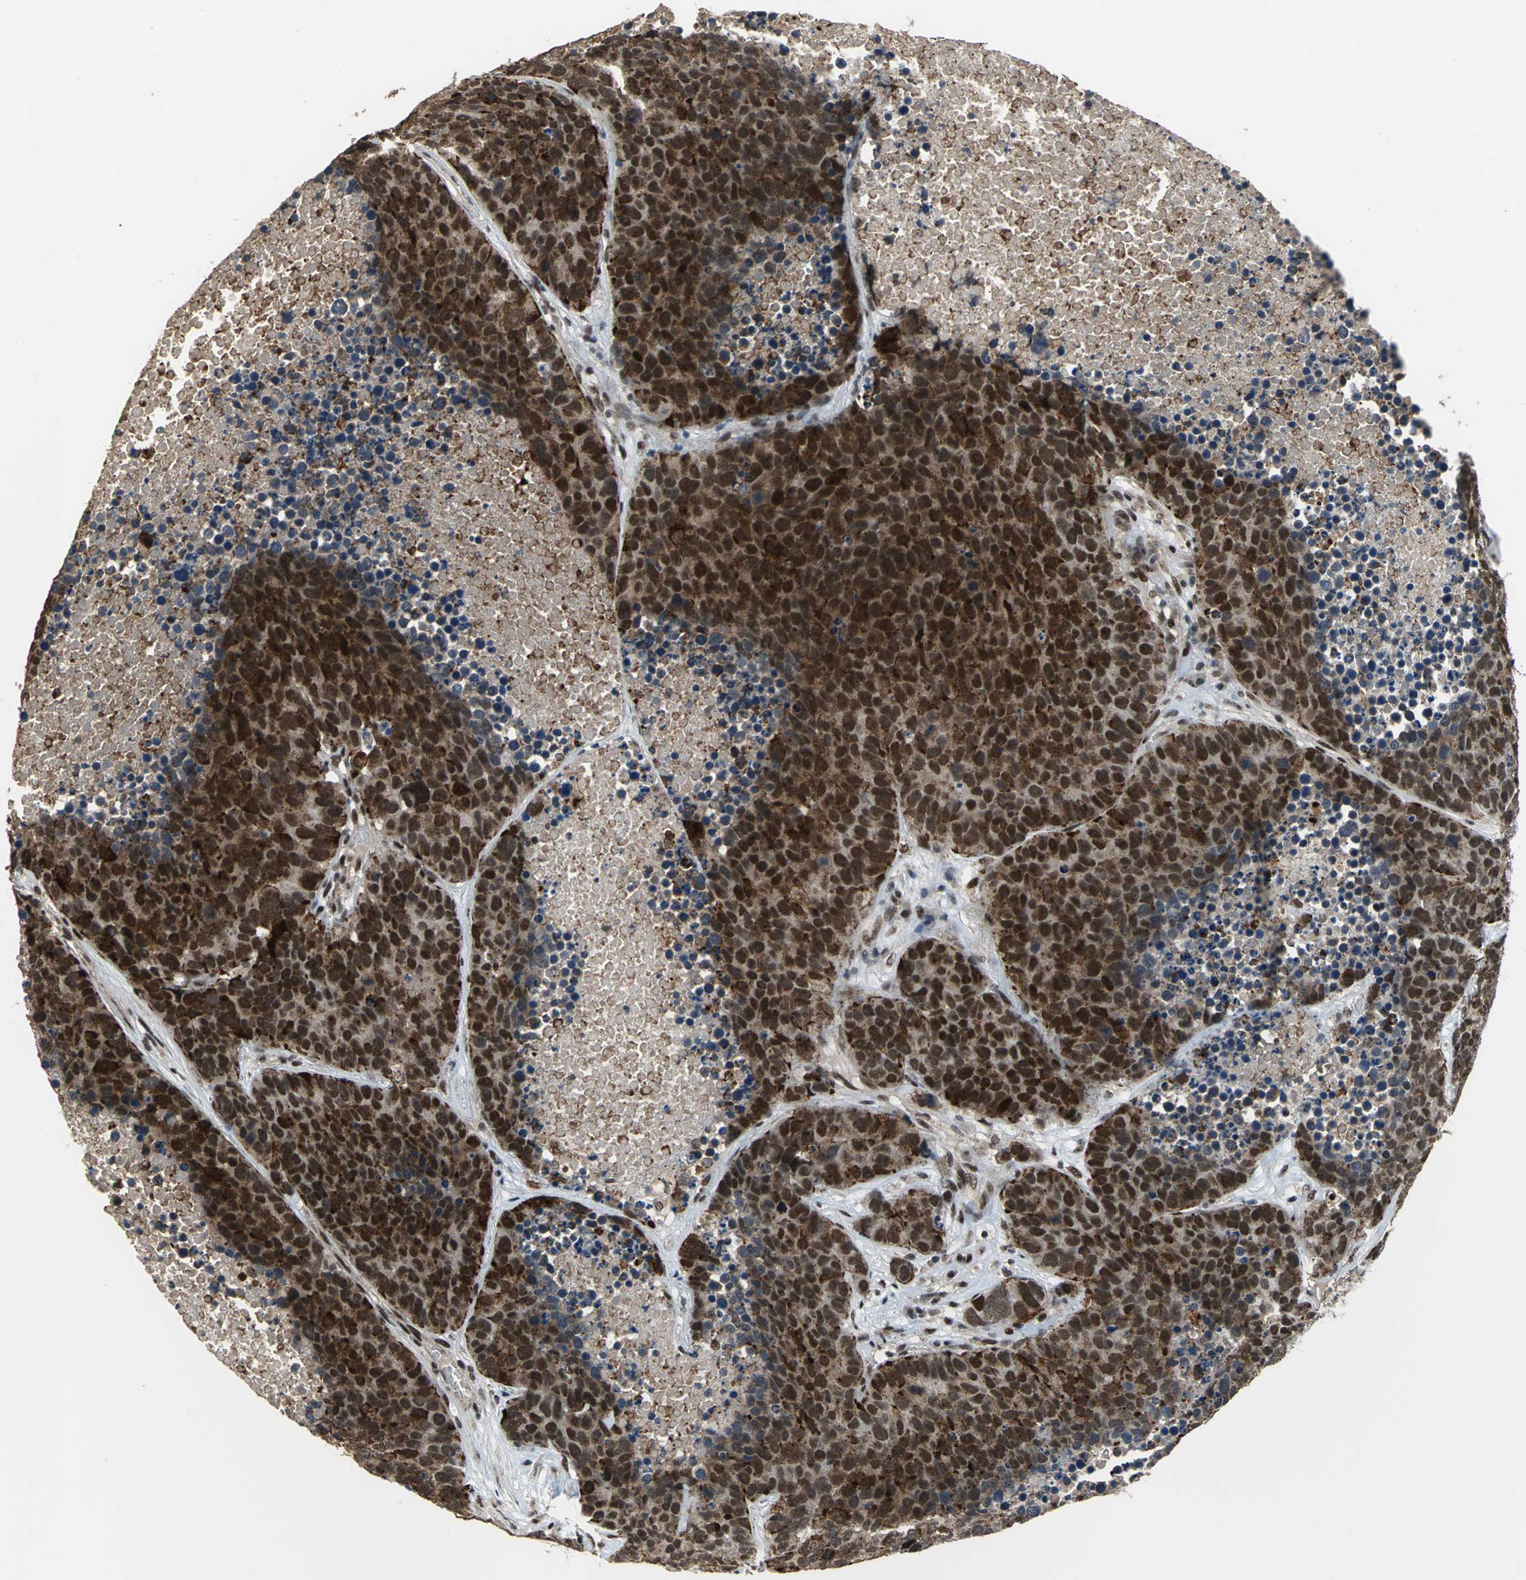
{"staining": {"intensity": "strong", "quantity": ">75%", "location": "cytoplasmic/membranous,nuclear"}, "tissue": "carcinoid", "cell_type": "Tumor cells", "image_type": "cancer", "snomed": [{"axis": "morphology", "description": "Carcinoid, malignant, NOS"}, {"axis": "topography", "description": "Lung"}], "caption": "Protein analysis of carcinoid tissue reveals strong cytoplasmic/membranous and nuclear positivity in approximately >75% of tumor cells.", "gene": "ELF2", "patient": {"sex": "male", "age": 60}}